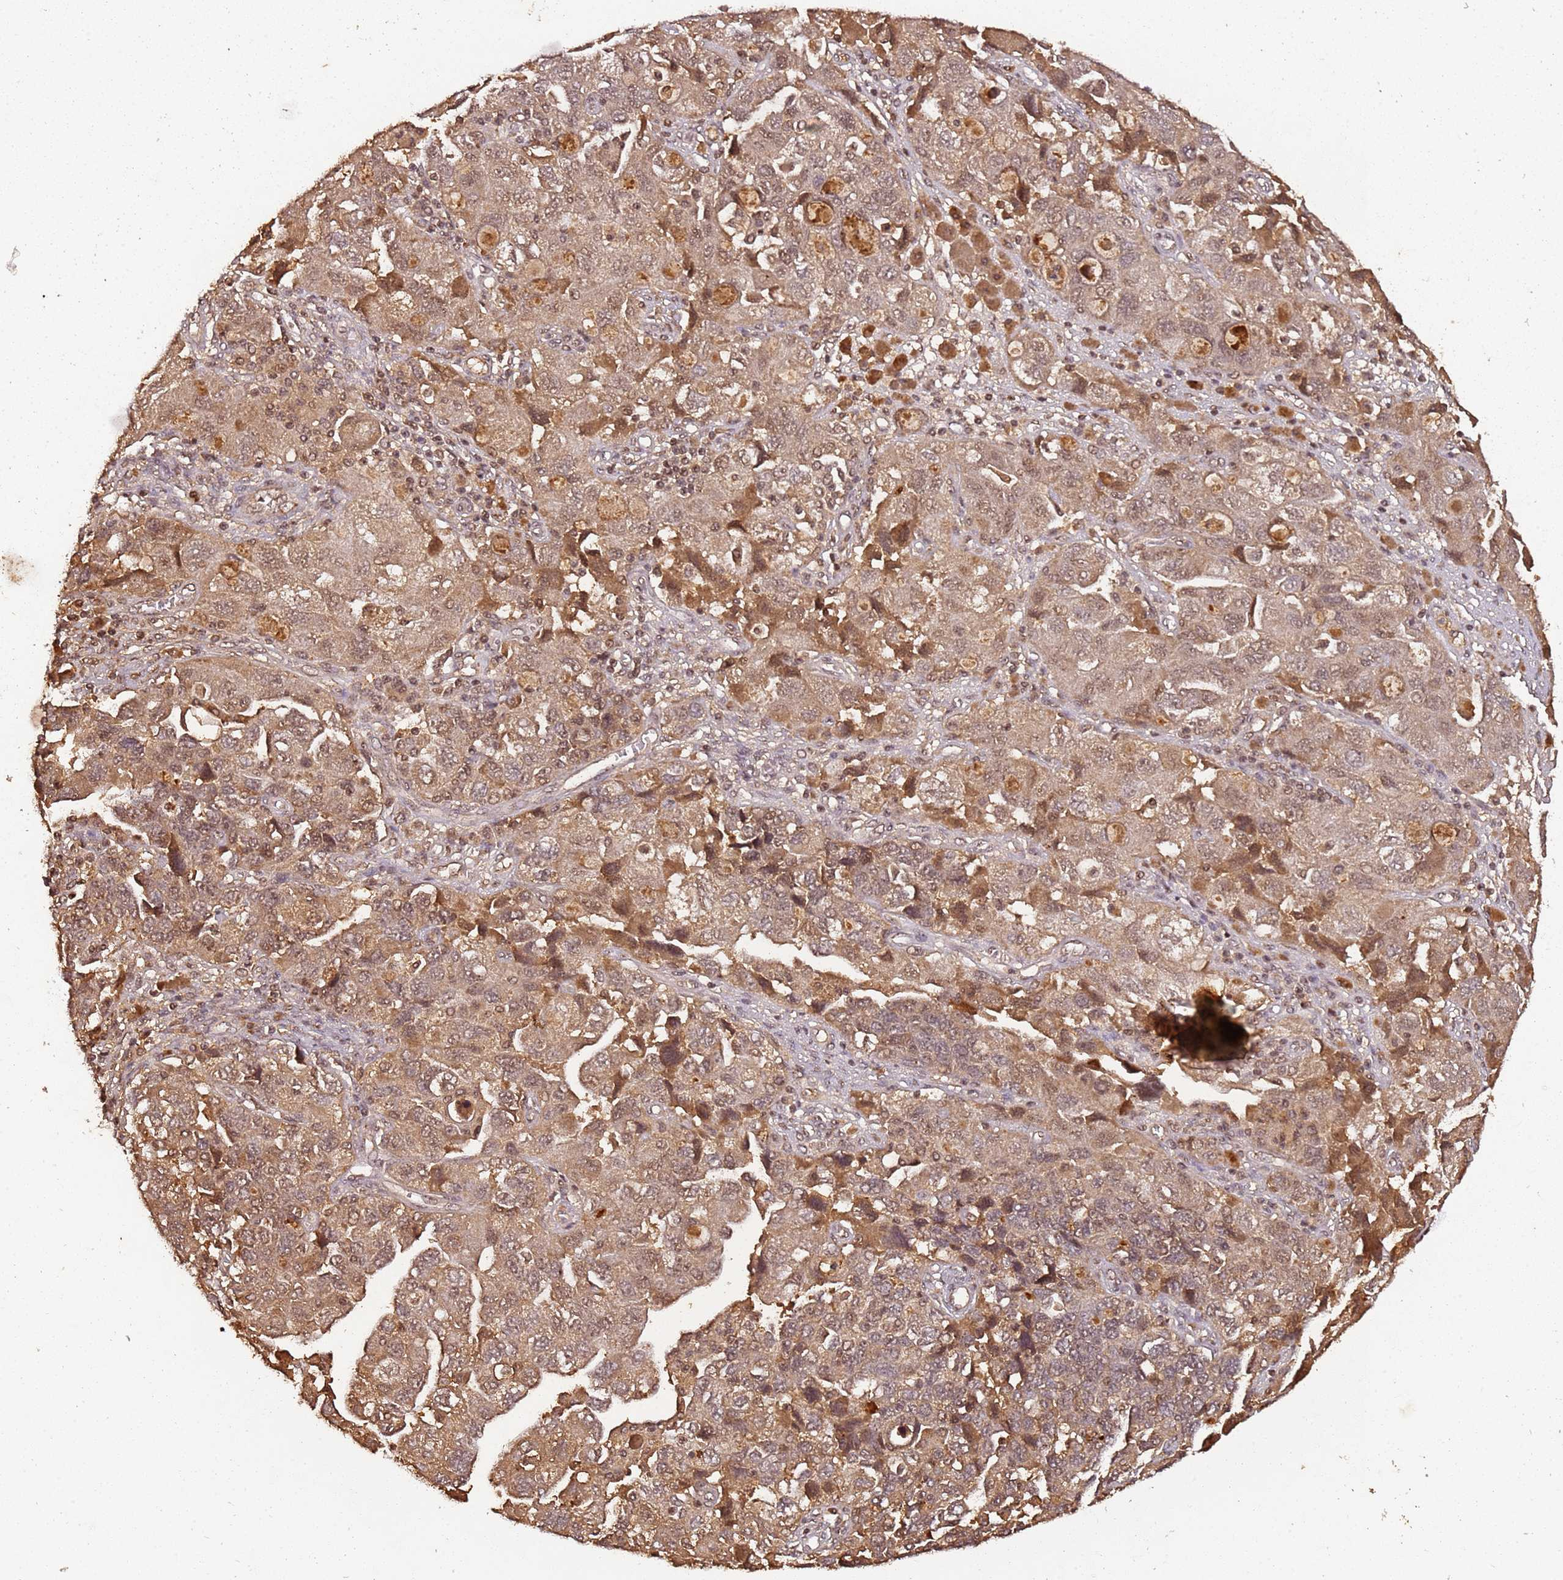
{"staining": {"intensity": "moderate", "quantity": ">75%", "location": "cytoplasmic/membranous,nuclear"}, "tissue": "ovarian cancer", "cell_type": "Tumor cells", "image_type": "cancer", "snomed": [{"axis": "morphology", "description": "Carcinoma, NOS"}, {"axis": "morphology", "description": "Cystadenocarcinoma, serous, NOS"}, {"axis": "topography", "description": "Ovary"}], "caption": "Ovarian carcinoma was stained to show a protein in brown. There is medium levels of moderate cytoplasmic/membranous and nuclear positivity in approximately >75% of tumor cells.", "gene": "COL1A2", "patient": {"sex": "female", "age": 69}}